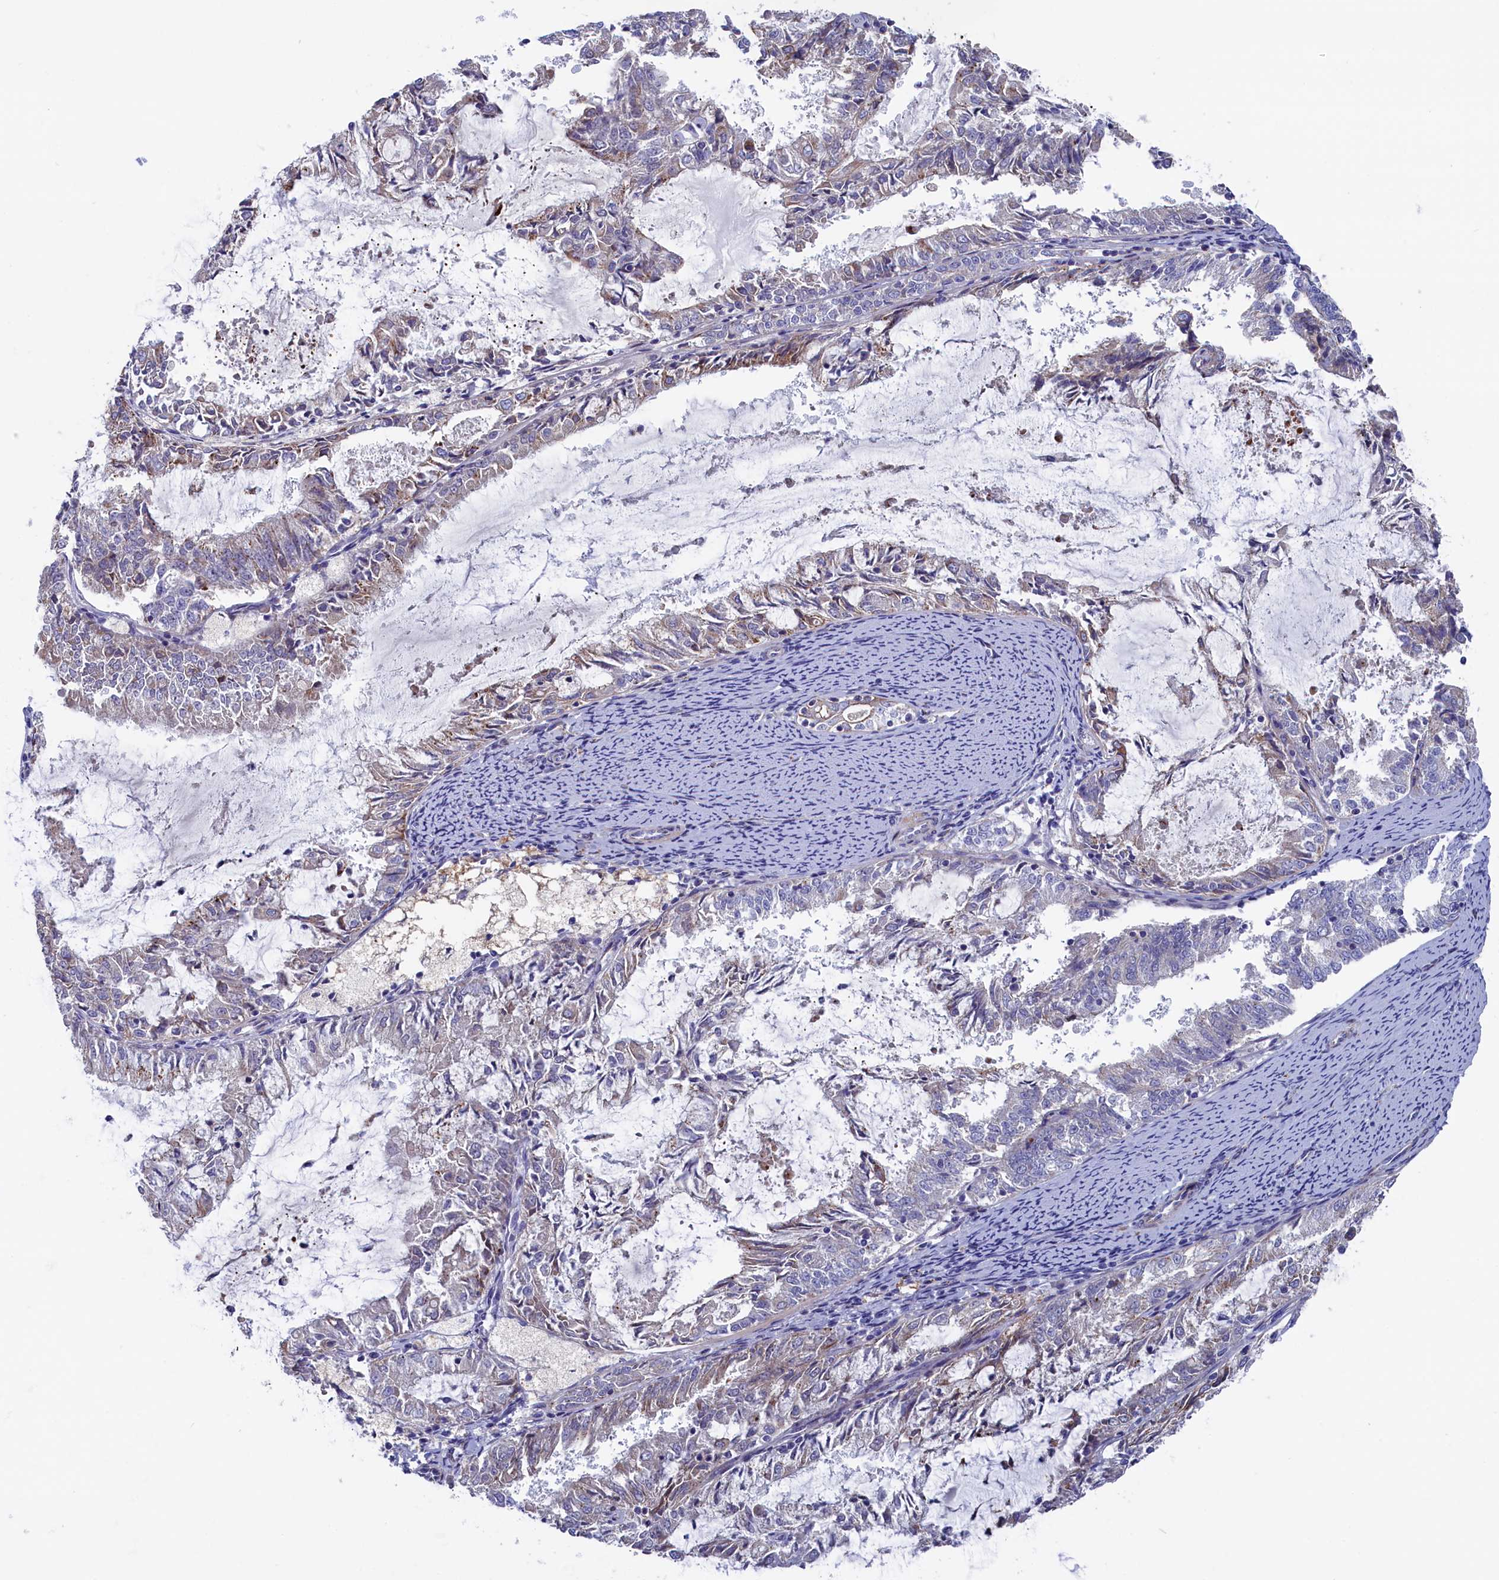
{"staining": {"intensity": "weak", "quantity": "<25%", "location": "cytoplasmic/membranous"}, "tissue": "endometrial cancer", "cell_type": "Tumor cells", "image_type": "cancer", "snomed": [{"axis": "morphology", "description": "Adenocarcinoma, NOS"}, {"axis": "topography", "description": "Endometrium"}], "caption": "Tumor cells show no significant staining in adenocarcinoma (endometrial).", "gene": "NUDT7", "patient": {"sex": "female", "age": 57}}